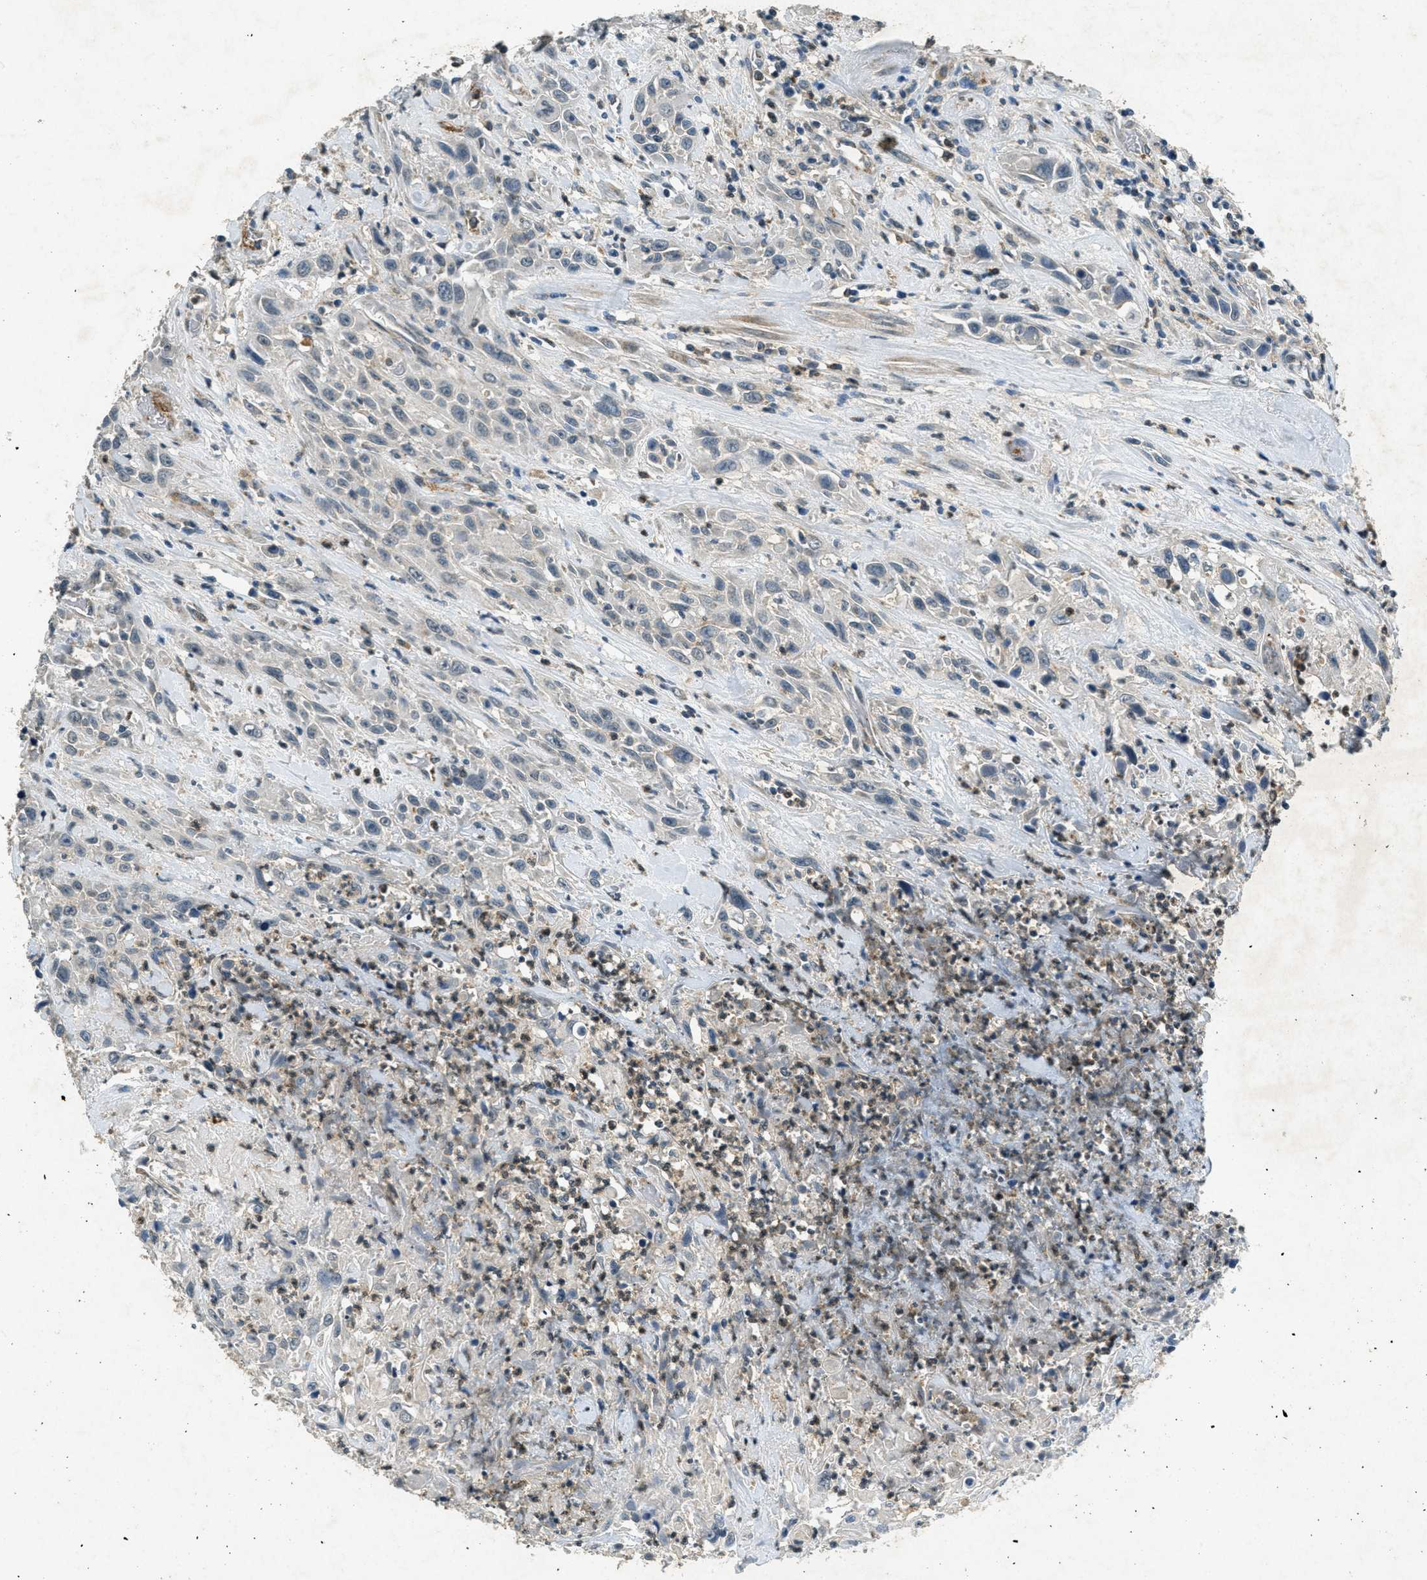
{"staining": {"intensity": "negative", "quantity": "none", "location": "none"}, "tissue": "urothelial cancer", "cell_type": "Tumor cells", "image_type": "cancer", "snomed": [{"axis": "morphology", "description": "Urothelial carcinoma, High grade"}, {"axis": "topography", "description": "Urinary bladder"}], "caption": "Tumor cells show no significant positivity in urothelial carcinoma (high-grade). (DAB IHC visualized using brightfield microscopy, high magnification).", "gene": "RAB3D", "patient": {"sex": "female", "age": 84}}